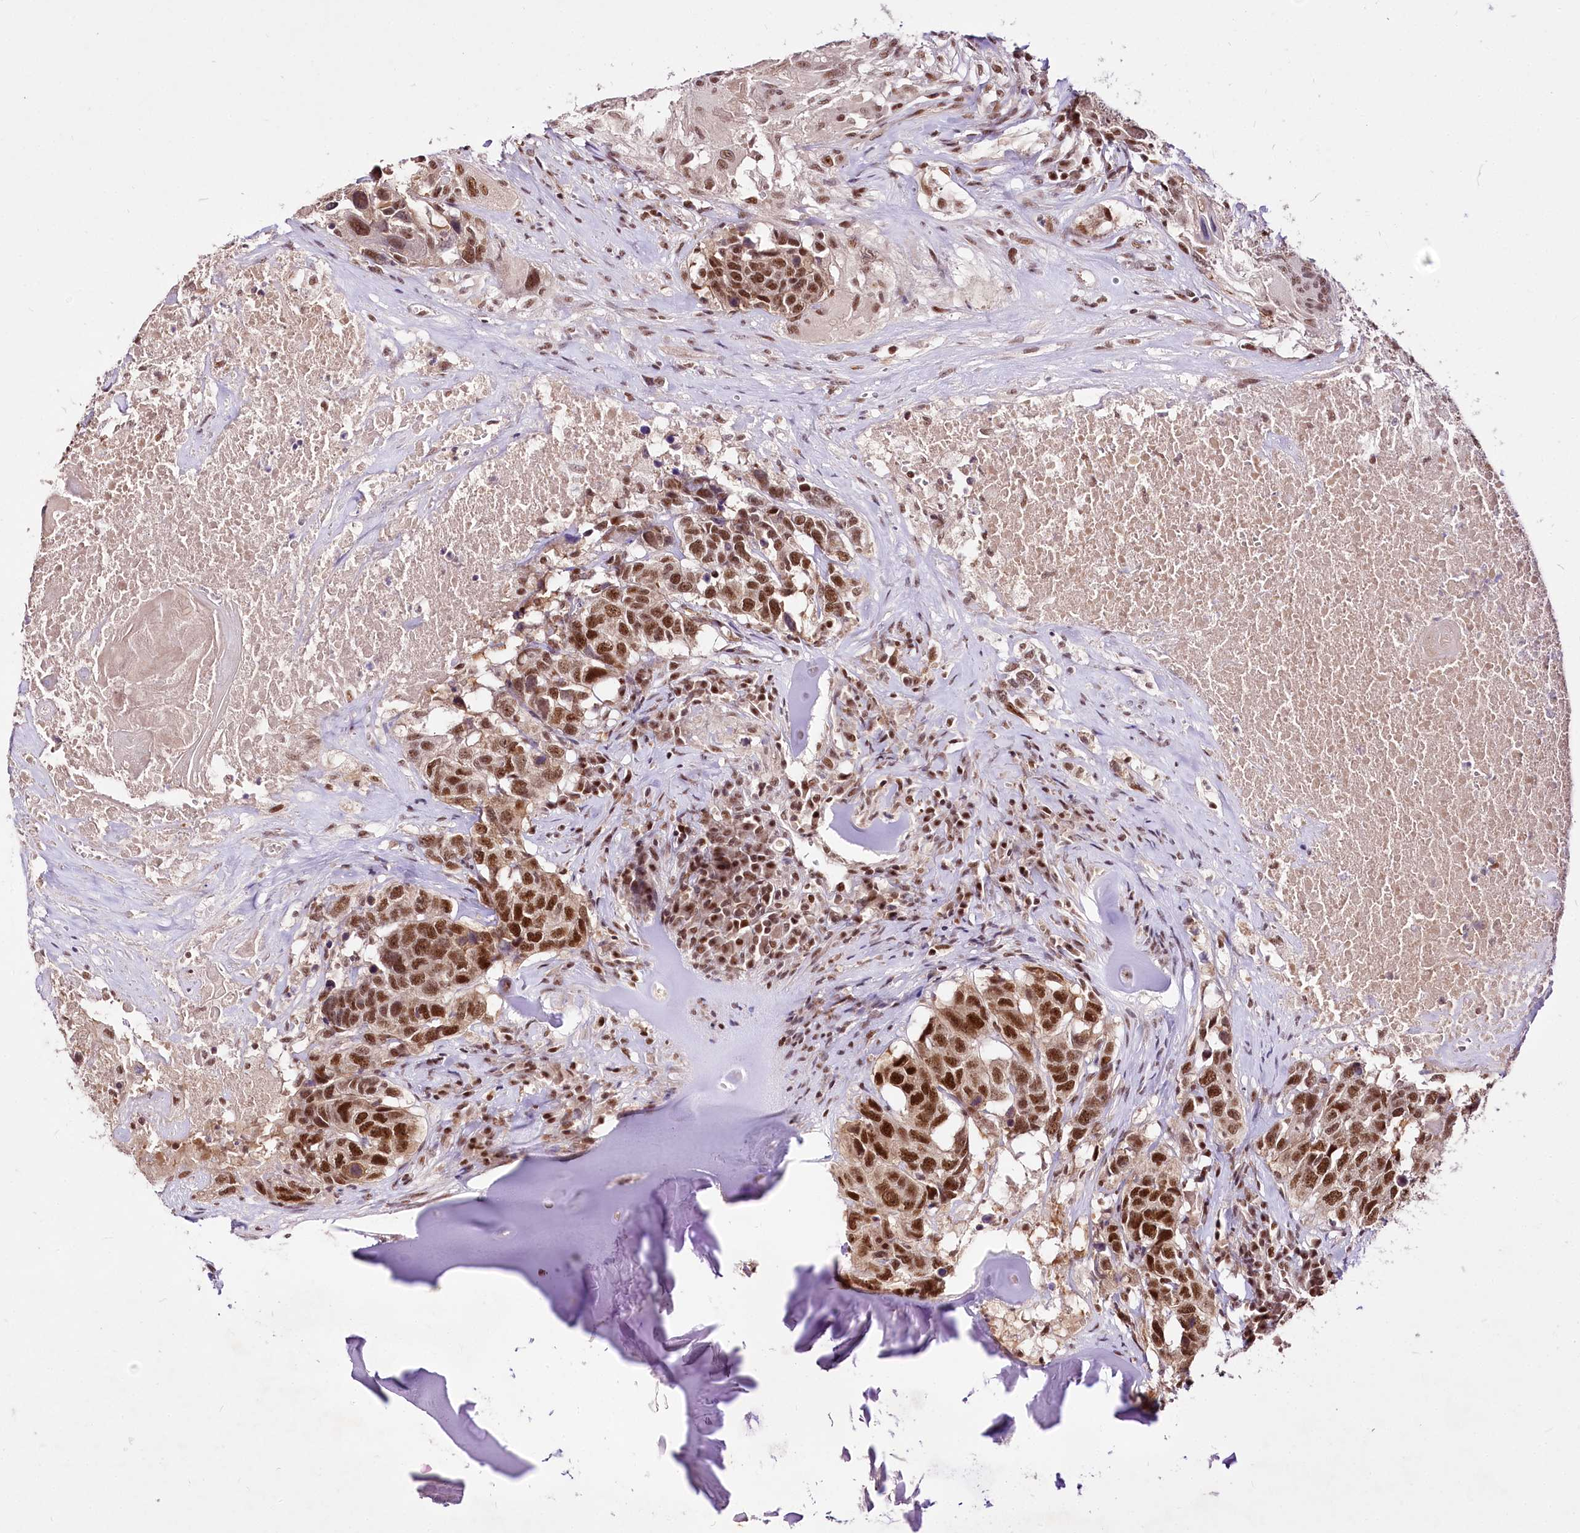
{"staining": {"intensity": "moderate", "quantity": ">75%", "location": "nuclear"}, "tissue": "head and neck cancer", "cell_type": "Tumor cells", "image_type": "cancer", "snomed": [{"axis": "morphology", "description": "Squamous cell carcinoma, NOS"}, {"axis": "topography", "description": "Head-Neck"}], "caption": "Moderate nuclear protein positivity is appreciated in about >75% of tumor cells in head and neck cancer.", "gene": "POLA2", "patient": {"sex": "male", "age": 66}}